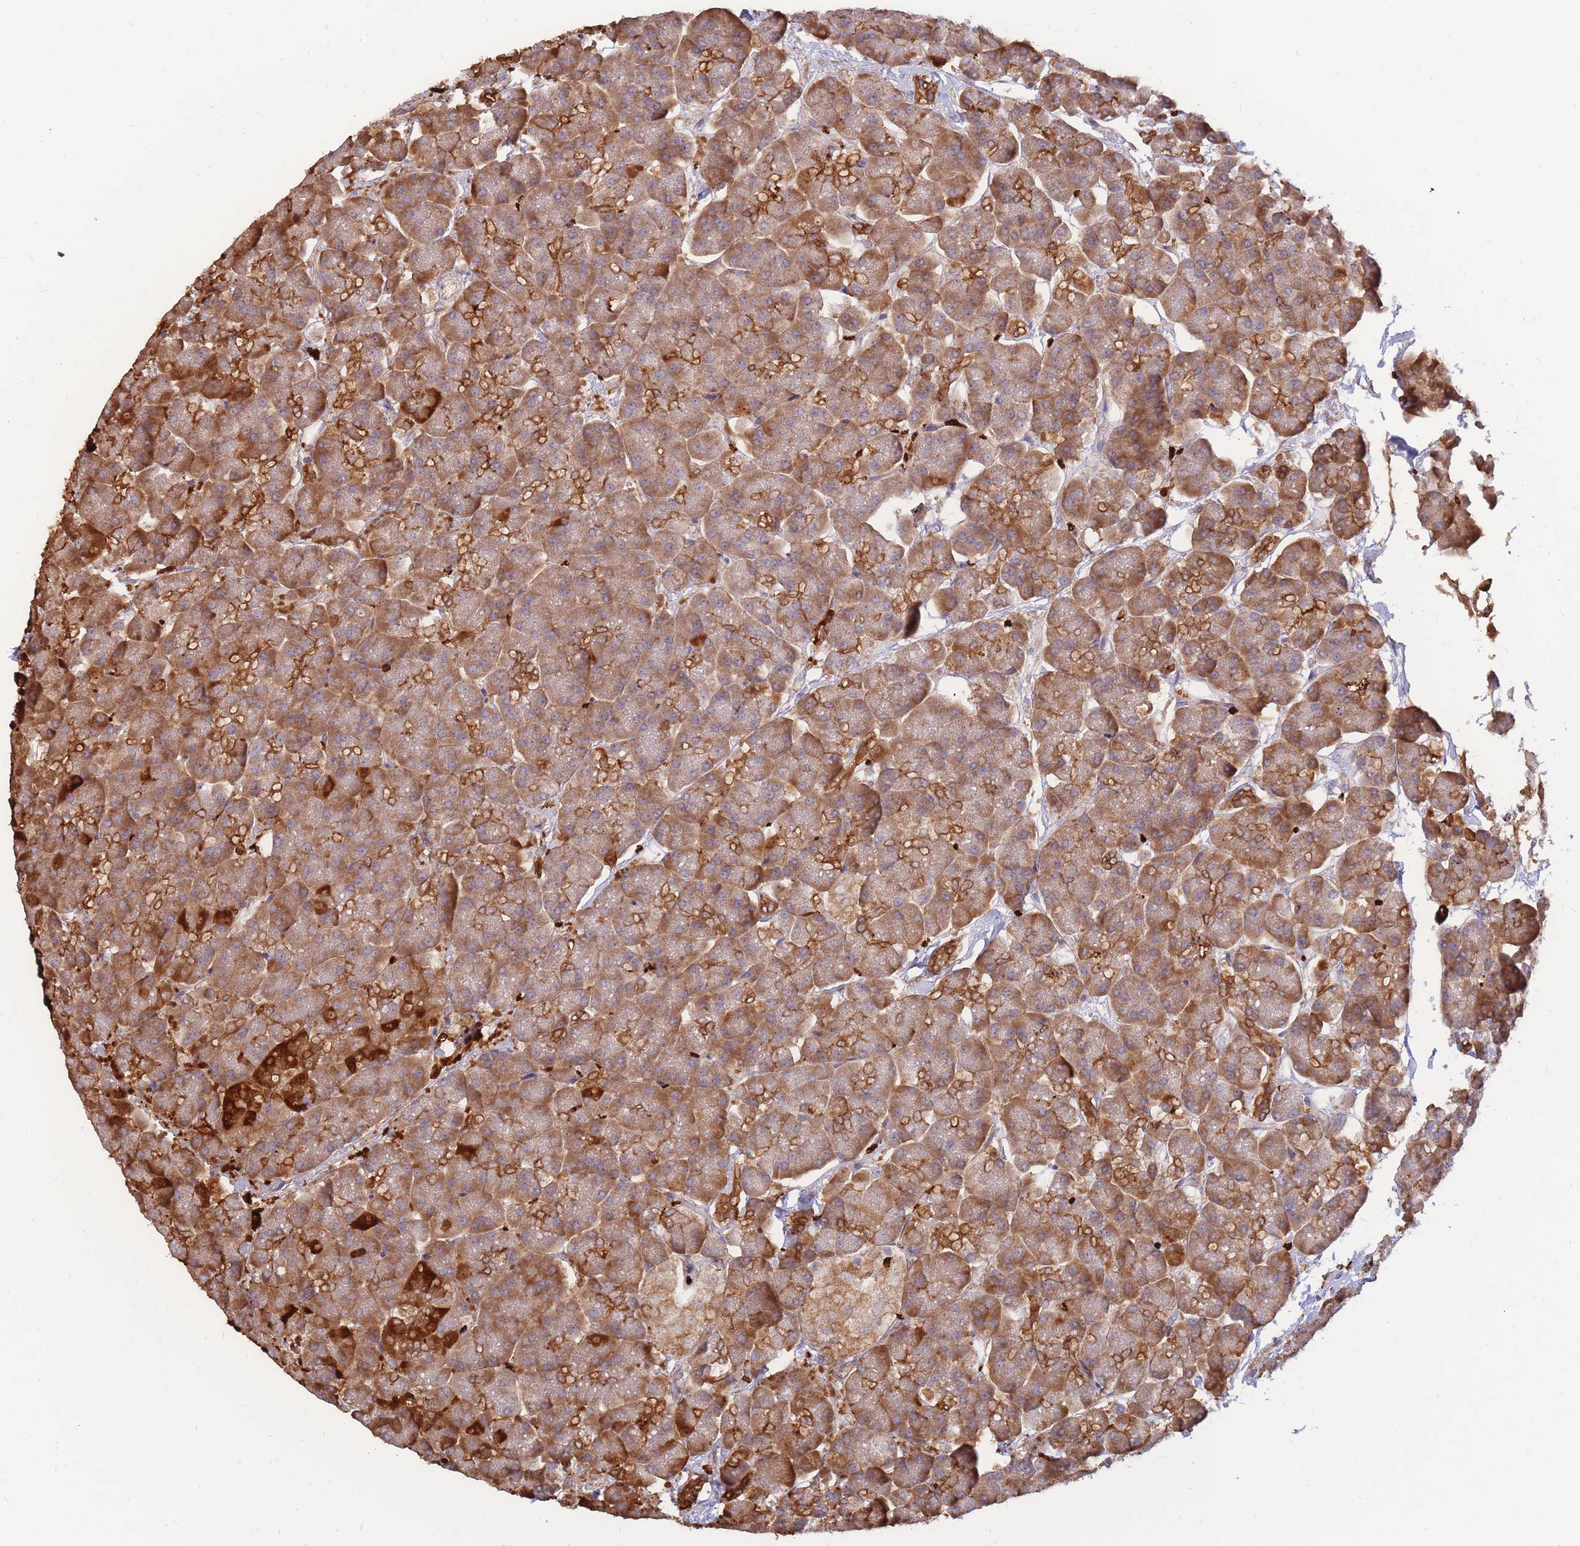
{"staining": {"intensity": "strong", "quantity": ">75%", "location": "cytoplasmic/membranous"}, "tissue": "pancreas", "cell_type": "Exocrine glandular cells", "image_type": "normal", "snomed": [{"axis": "morphology", "description": "Normal tissue, NOS"}, {"axis": "topography", "description": "Pancreas"}, {"axis": "topography", "description": "Peripheral nerve tissue"}], "caption": "A high amount of strong cytoplasmic/membranous staining is appreciated in about >75% of exocrine glandular cells in benign pancreas. The protein of interest is shown in brown color, while the nuclei are stained blue.", "gene": "ATP10D", "patient": {"sex": "male", "age": 54}}